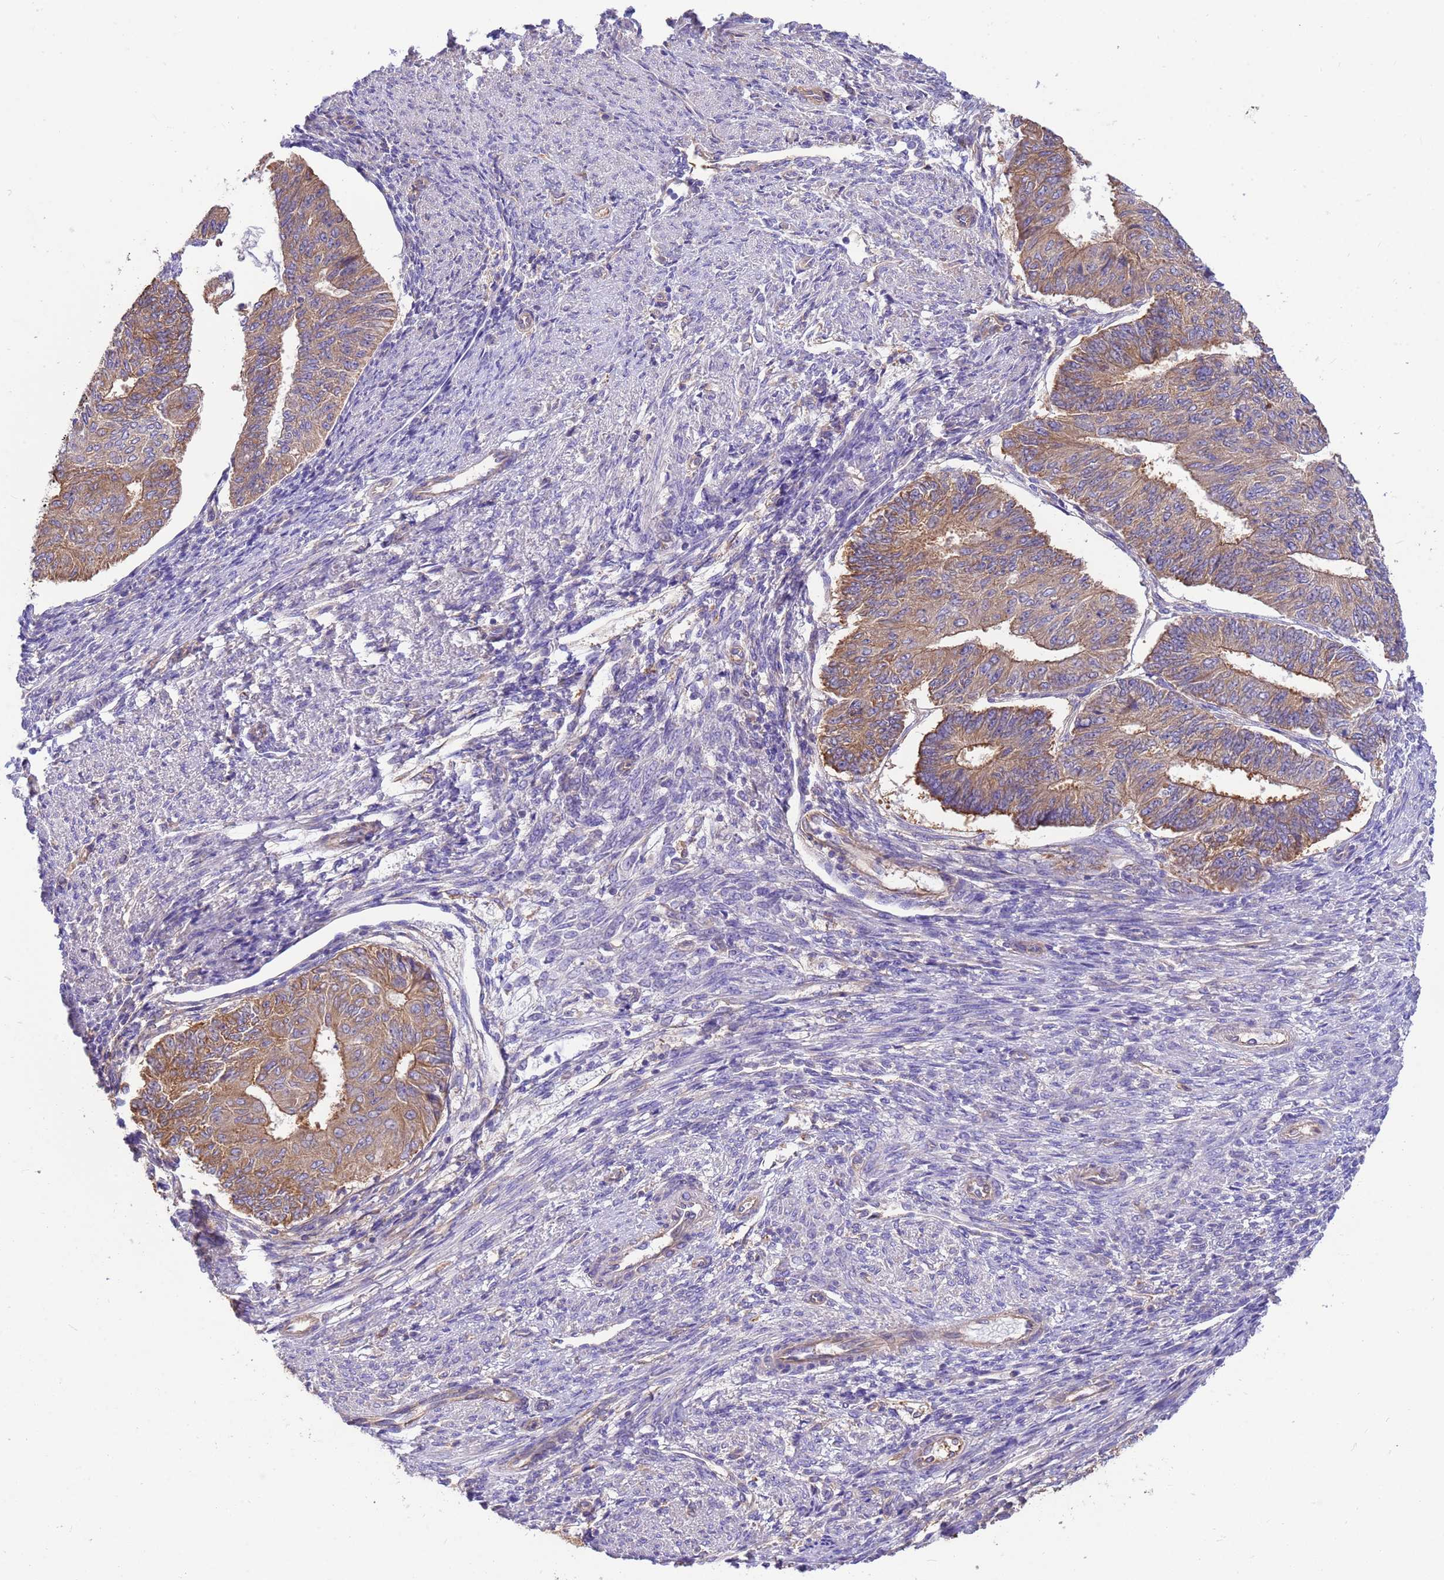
{"staining": {"intensity": "moderate", "quantity": "25%-75%", "location": "cytoplasmic/membranous"}, "tissue": "endometrial cancer", "cell_type": "Tumor cells", "image_type": "cancer", "snomed": [{"axis": "morphology", "description": "Adenocarcinoma, NOS"}, {"axis": "topography", "description": "Endometrium"}], "caption": "Brown immunohistochemical staining in human adenocarcinoma (endometrial) exhibits moderate cytoplasmic/membranous staining in about 25%-75% of tumor cells. Using DAB (3,3'-diaminobenzidine) (brown) and hematoxylin (blue) stains, captured at high magnification using brightfield microscopy.", "gene": "TUBB1", "patient": {"sex": "female", "age": 32}}